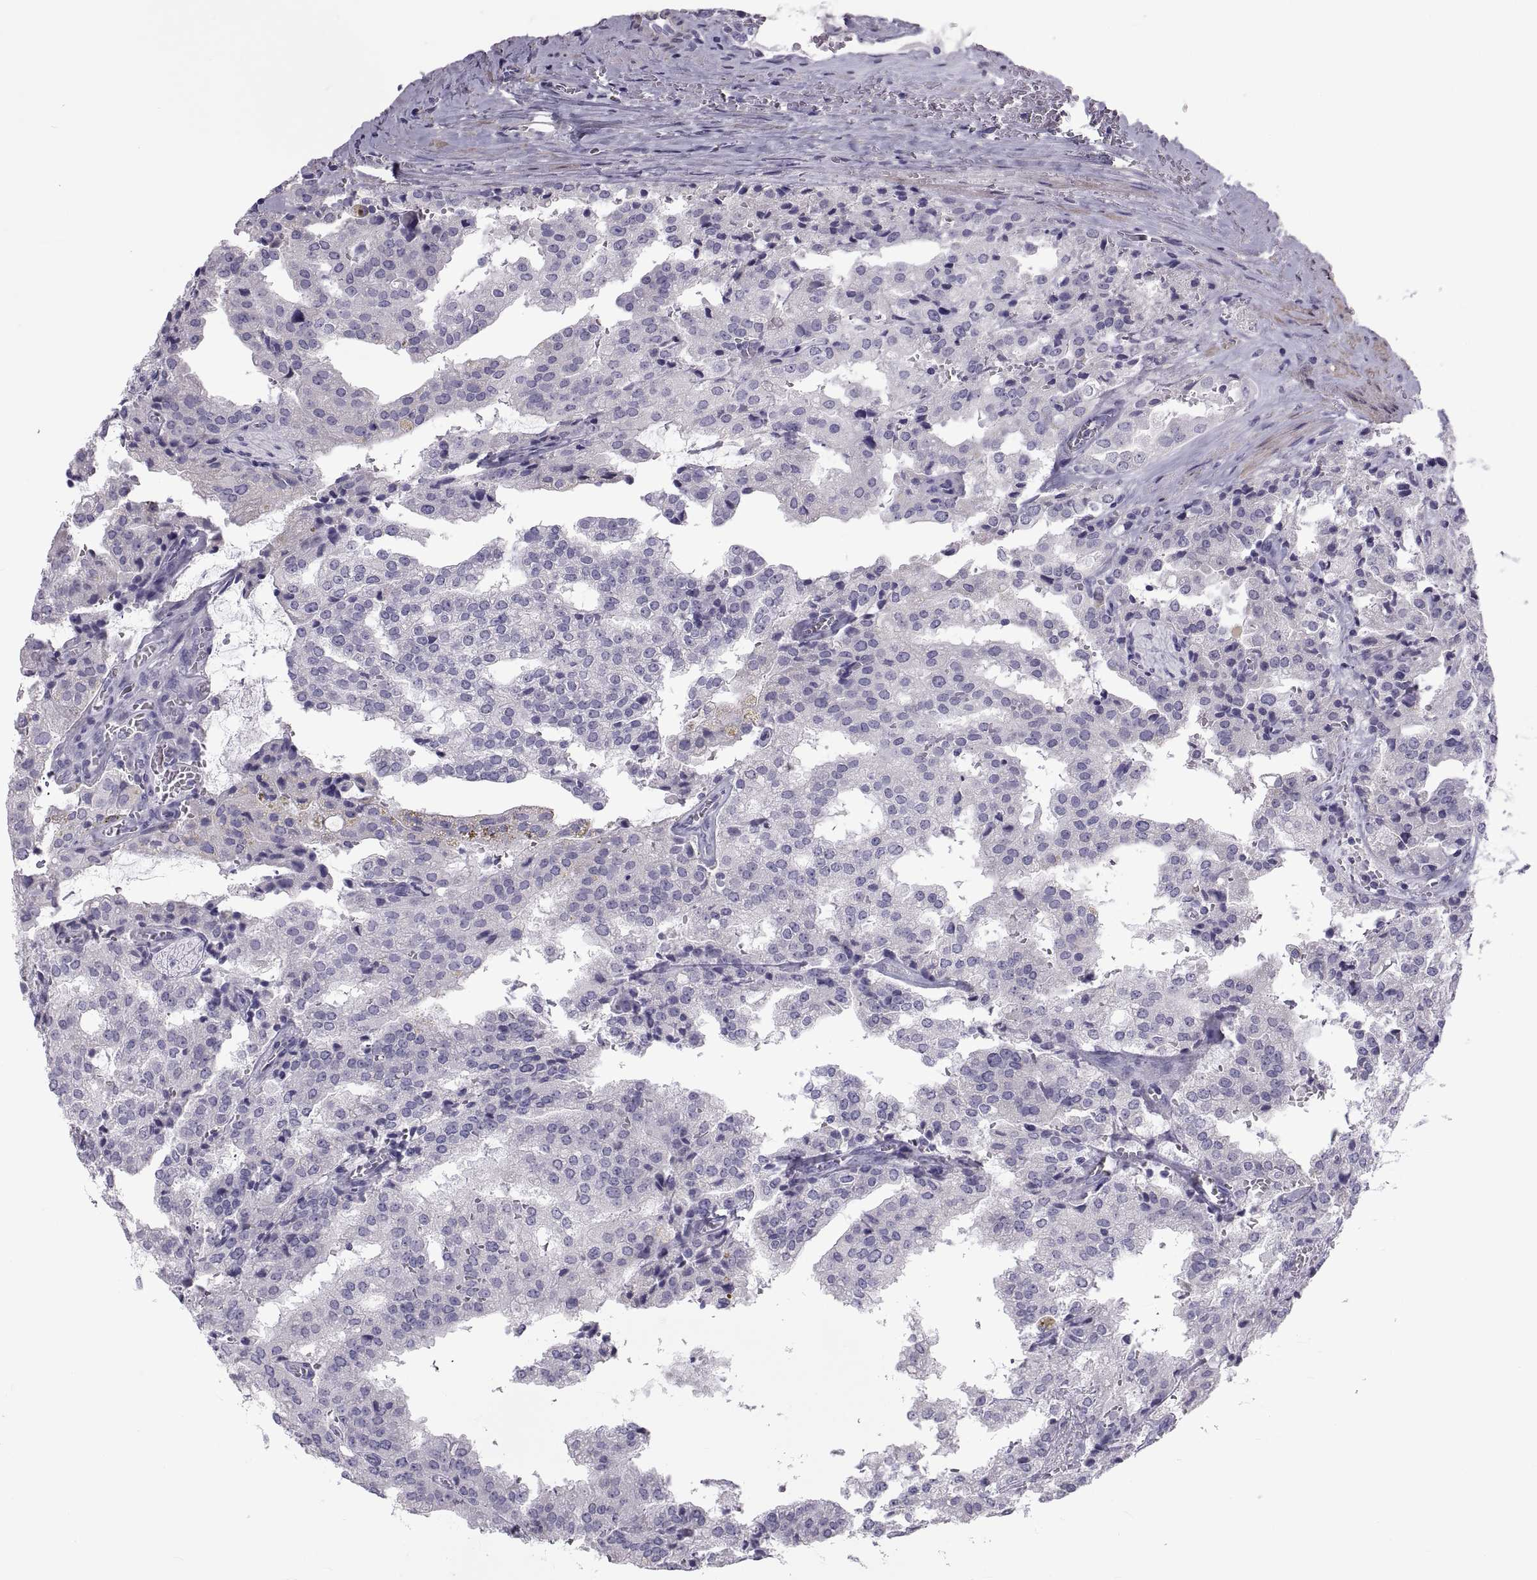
{"staining": {"intensity": "negative", "quantity": "none", "location": "none"}, "tissue": "prostate cancer", "cell_type": "Tumor cells", "image_type": "cancer", "snomed": [{"axis": "morphology", "description": "Adenocarcinoma, High grade"}, {"axis": "topography", "description": "Prostate"}], "caption": "IHC of human prostate cancer (high-grade adenocarcinoma) displays no staining in tumor cells.", "gene": "MAGEB1", "patient": {"sex": "male", "age": 68}}